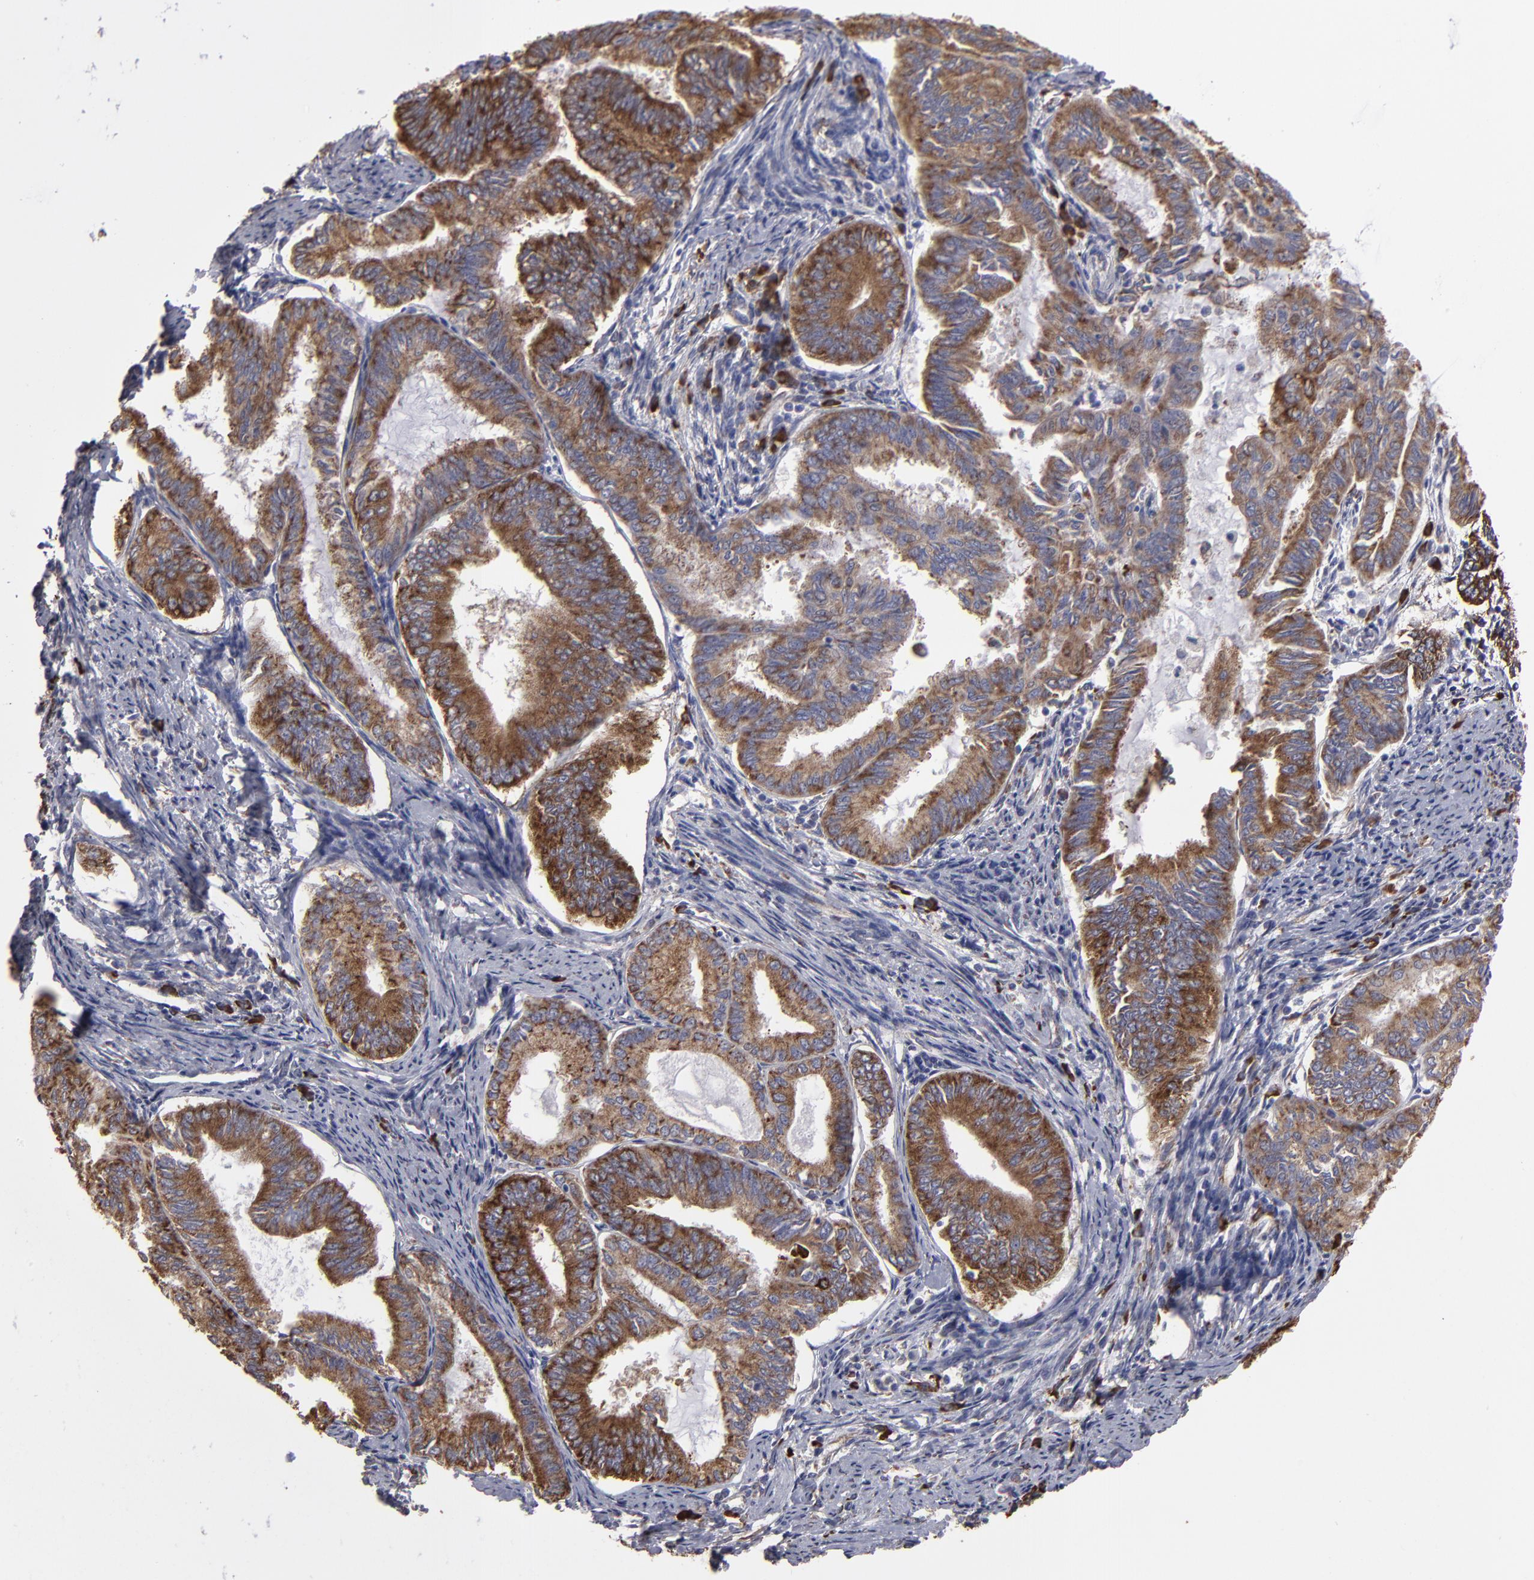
{"staining": {"intensity": "moderate", "quantity": ">75%", "location": "cytoplasmic/membranous"}, "tissue": "endometrial cancer", "cell_type": "Tumor cells", "image_type": "cancer", "snomed": [{"axis": "morphology", "description": "Adenocarcinoma, NOS"}, {"axis": "topography", "description": "Endometrium"}], "caption": "Immunohistochemical staining of human endometrial cancer (adenocarcinoma) exhibits medium levels of moderate cytoplasmic/membranous protein expression in approximately >75% of tumor cells. (DAB IHC with brightfield microscopy, high magnification).", "gene": "SND1", "patient": {"sex": "female", "age": 86}}